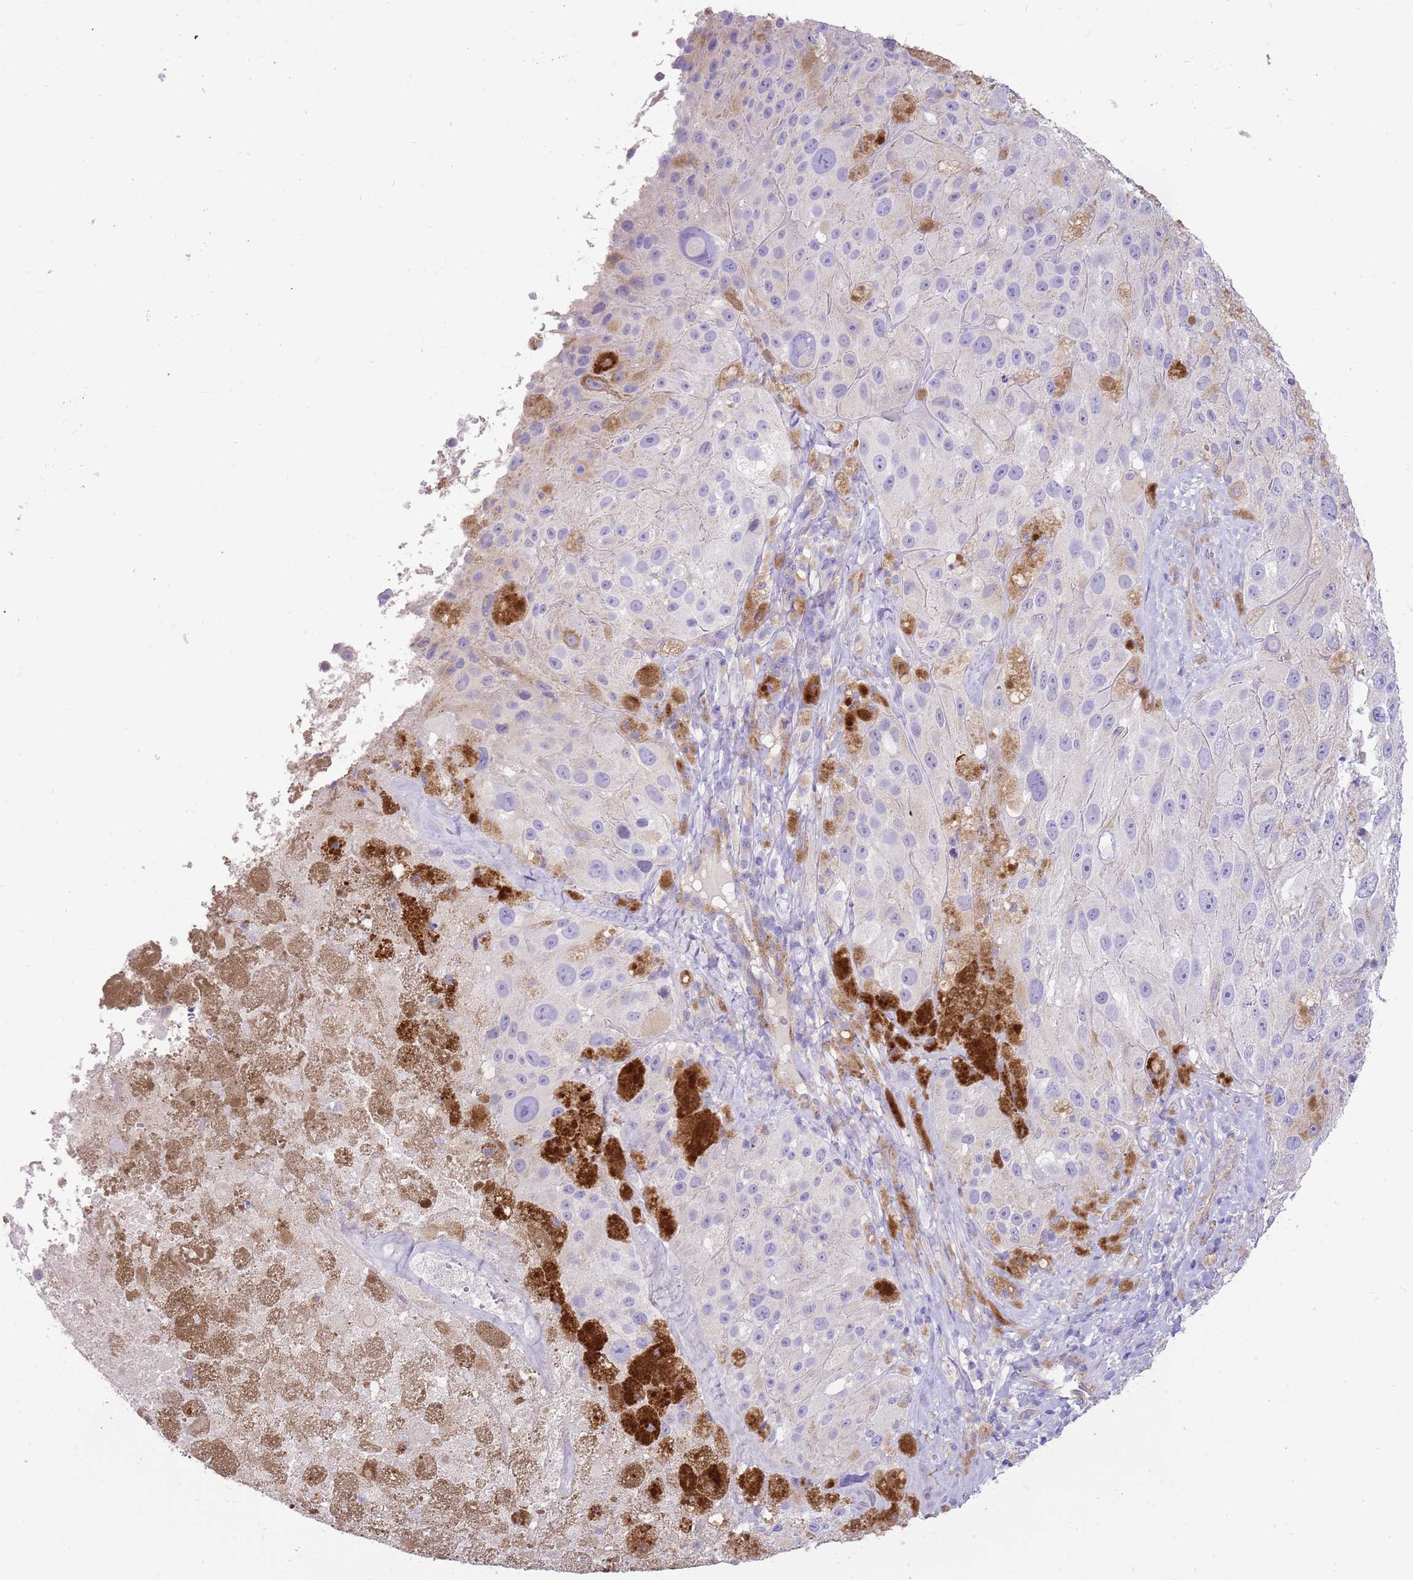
{"staining": {"intensity": "negative", "quantity": "none", "location": "none"}, "tissue": "melanoma", "cell_type": "Tumor cells", "image_type": "cancer", "snomed": [{"axis": "morphology", "description": "Malignant melanoma, Metastatic site"}, {"axis": "topography", "description": "Lymph node"}], "caption": "Tumor cells show no significant protein positivity in malignant melanoma (metastatic site). (Immunohistochemistry (ihc), brightfield microscopy, high magnification).", "gene": "SERINC3", "patient": {"sex": "male", "age": 62}}